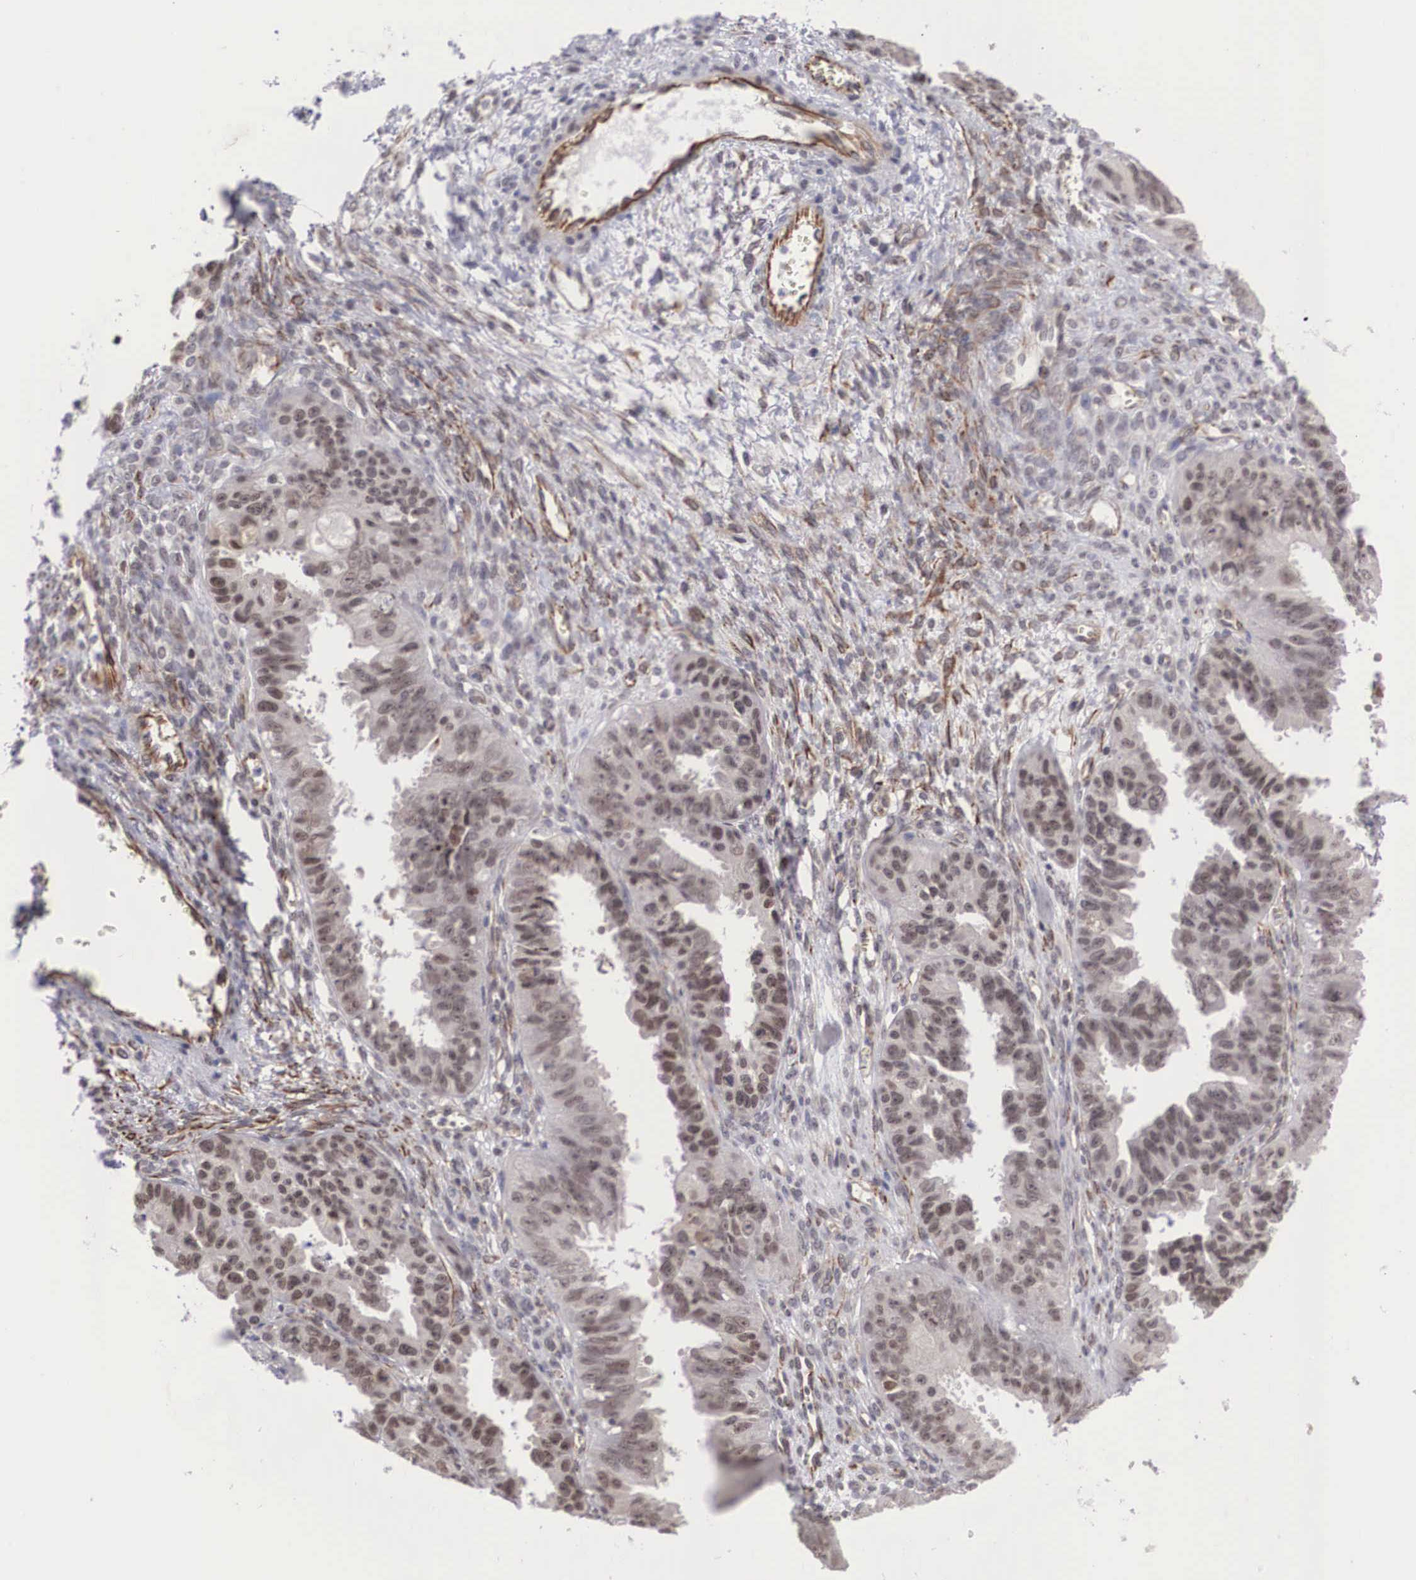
{"staining": {"intensity": "moderate", "quantity": ">75%", "location": "nuclear"}, "tissue": "ovarian cancer", "cell_type": "Tumor cells", "image_type": "cancer", "snomed": [{"axis": "morphology", "description": "Carcinoma, endometroid"}, {"axis": "topography", "description": "Ovary"}], "caption": "IHC staining of ovarian cancer (endometroid carcinoma), which displays medium levels of moderate nuclear staining in approximately >75% of tumor cells indicating moderate nuclear protein positivity. The staining was performed using DAB (brown) for protein detection and nuclei were counterstained in hematoxylin (blue).", "gene": "MORC2", "patient": {"sex": "female", "age": 85}}